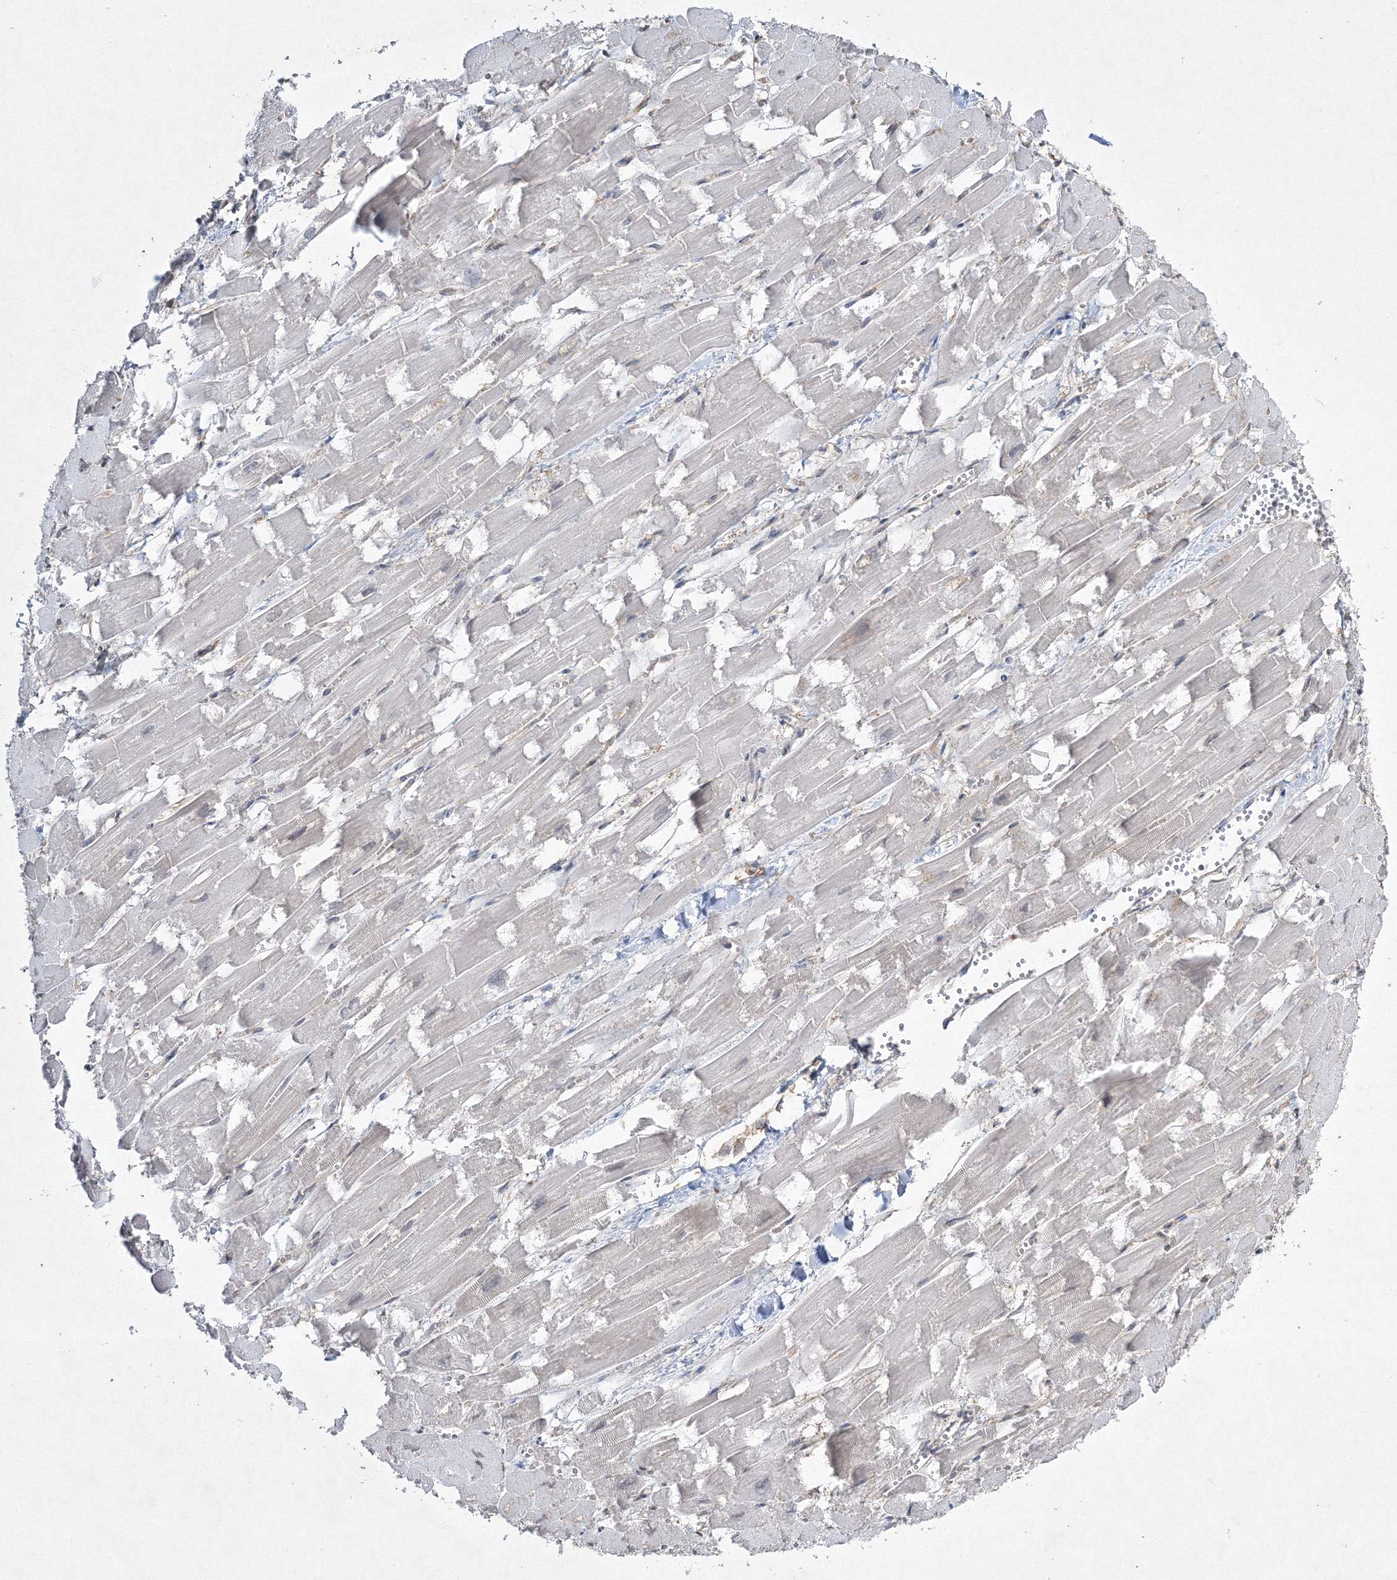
{"staining": {"intensity": "weak", "quantity": "<25%", "location": "cytoplasmic/membranous"}, "tissue": "heart muscle", "cell_type": "Cardiomyocytes", "image_type": "normal", "snomed": [{"axis": "morphology", "description": "Normal tissue, NOS"}, {"axis": "topography", "description": "Heart"}], "caption": "High power microscopy micrograph of an IHC photomicrograph of unremarkable heart muscle, revealing no significant positivity in cardiomyocytes.", "gene": "FBXL8", "patient": {"sex": "male", "age": 54}}